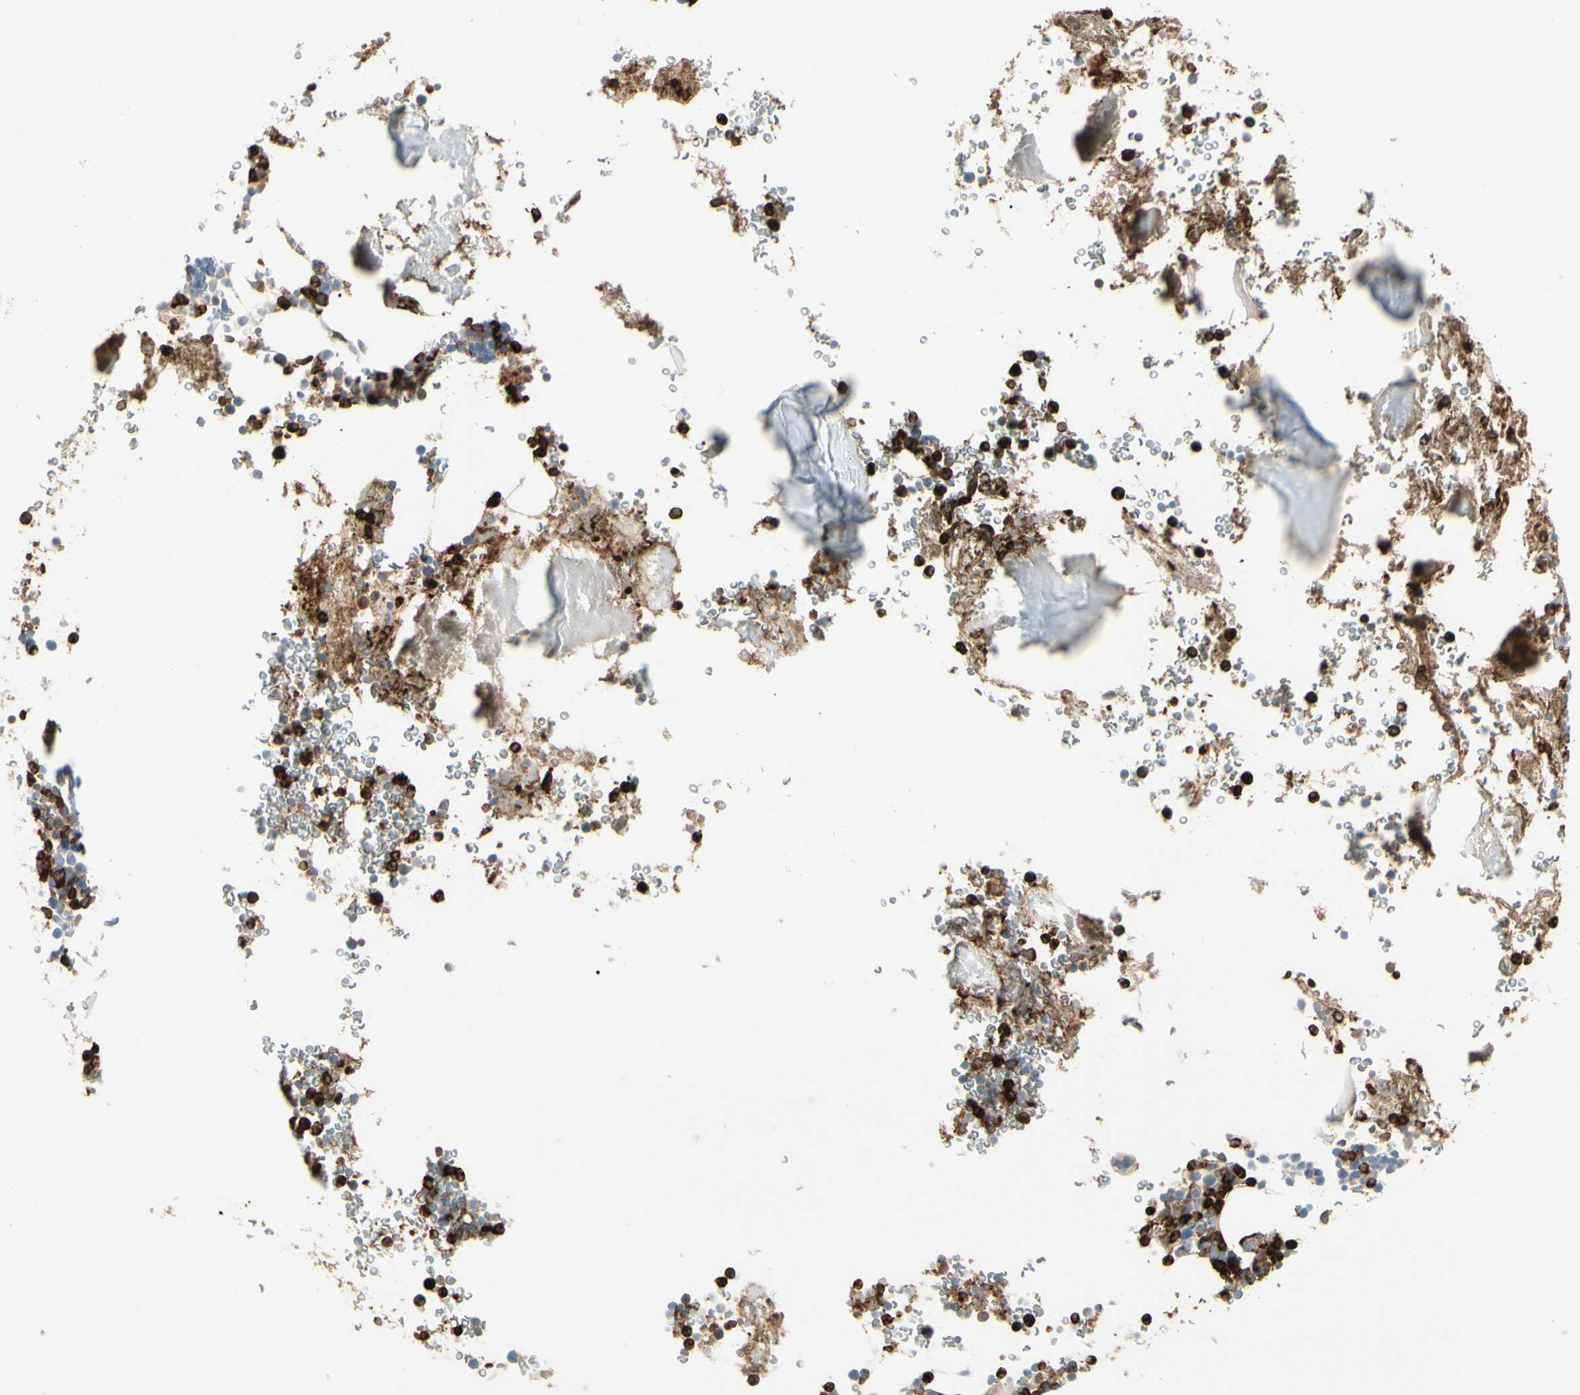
{"staining": {"intensity": "strong", "quantity": "25%-75%", "location": "cytoplasmic/membranous"}, "tissue": "bone marrow", "cell_type": "Hematopoietic cells", "image_type": "normal", "snomed": [{"axis": "morphology", "description": "Normal tissue, NOS"}, {"axis": "topography", "description": "Bone marrow"}], "caption": "Hematopoietic cells display high levels of strong cytoplasmic/membranous staining in about 25%-75% of cells in unremarkable bone marrow. Ihc stains the protein in brown and the nuclei are stained blue.", "gene": "ITGB2", "patient": {"sex": "male"}}